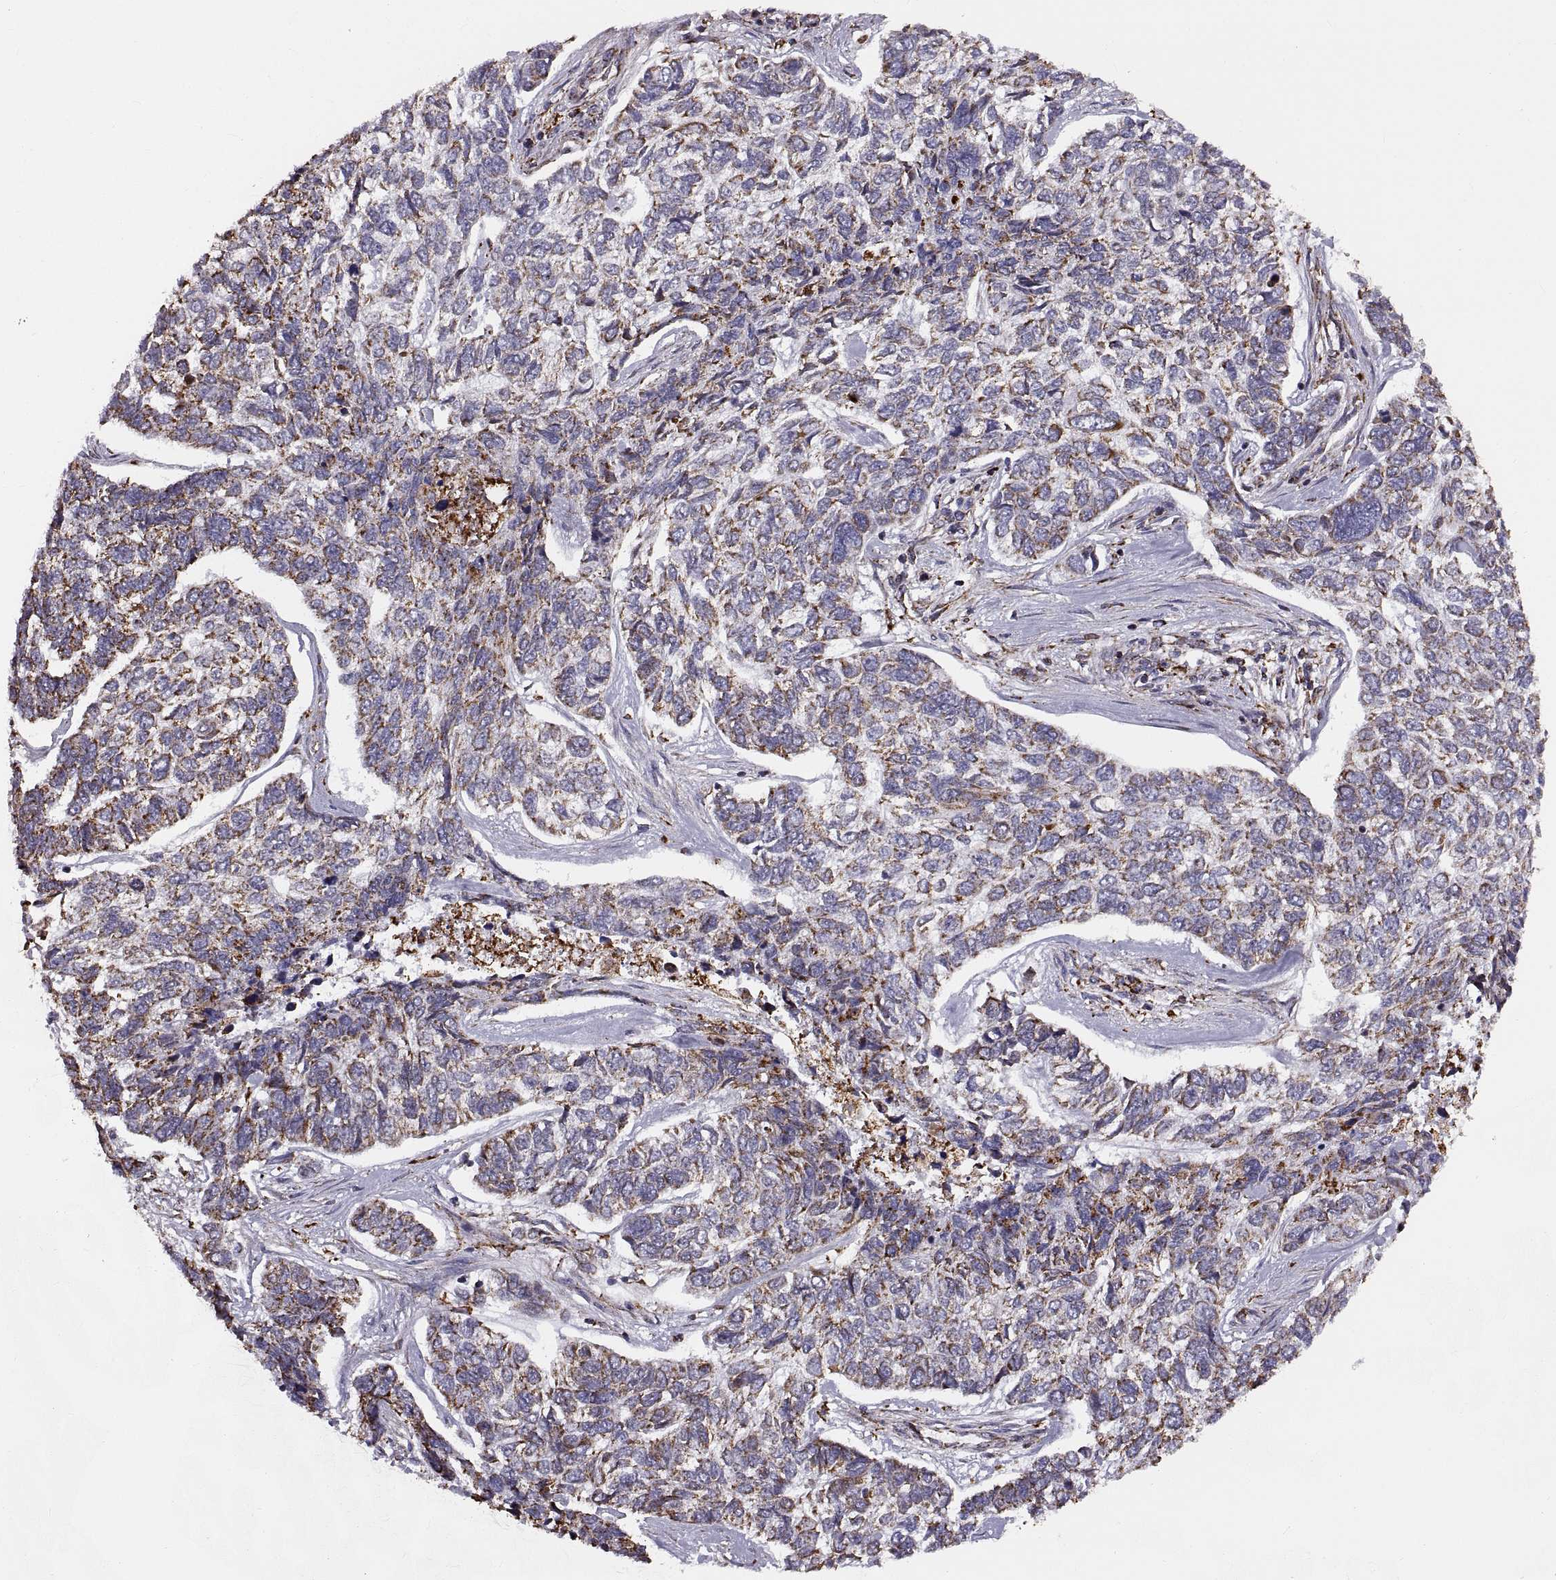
{"staining": {"intensity": "strong", "quantity": ">75%", "location": "cytoplasmic/membranous"}, "tissue": "skin cancer", "cell_type": "Tumor cells", "image_type": "cancer", "snomed": [{"axis": "morphology", "description": "Basal cell carcinoma"}, {"axis": "topography", "description": "Skin"}], "caption": "Tumor cells reveal high levels of strong cytoplasmic/membranous expression in approximately >75% of cells in basal cell carcinoma (skin). (DAB IHC with brightfield microscopy, high magnification).", "gene": "ARSD", "patient": {"sex": "female", "age": 65}}